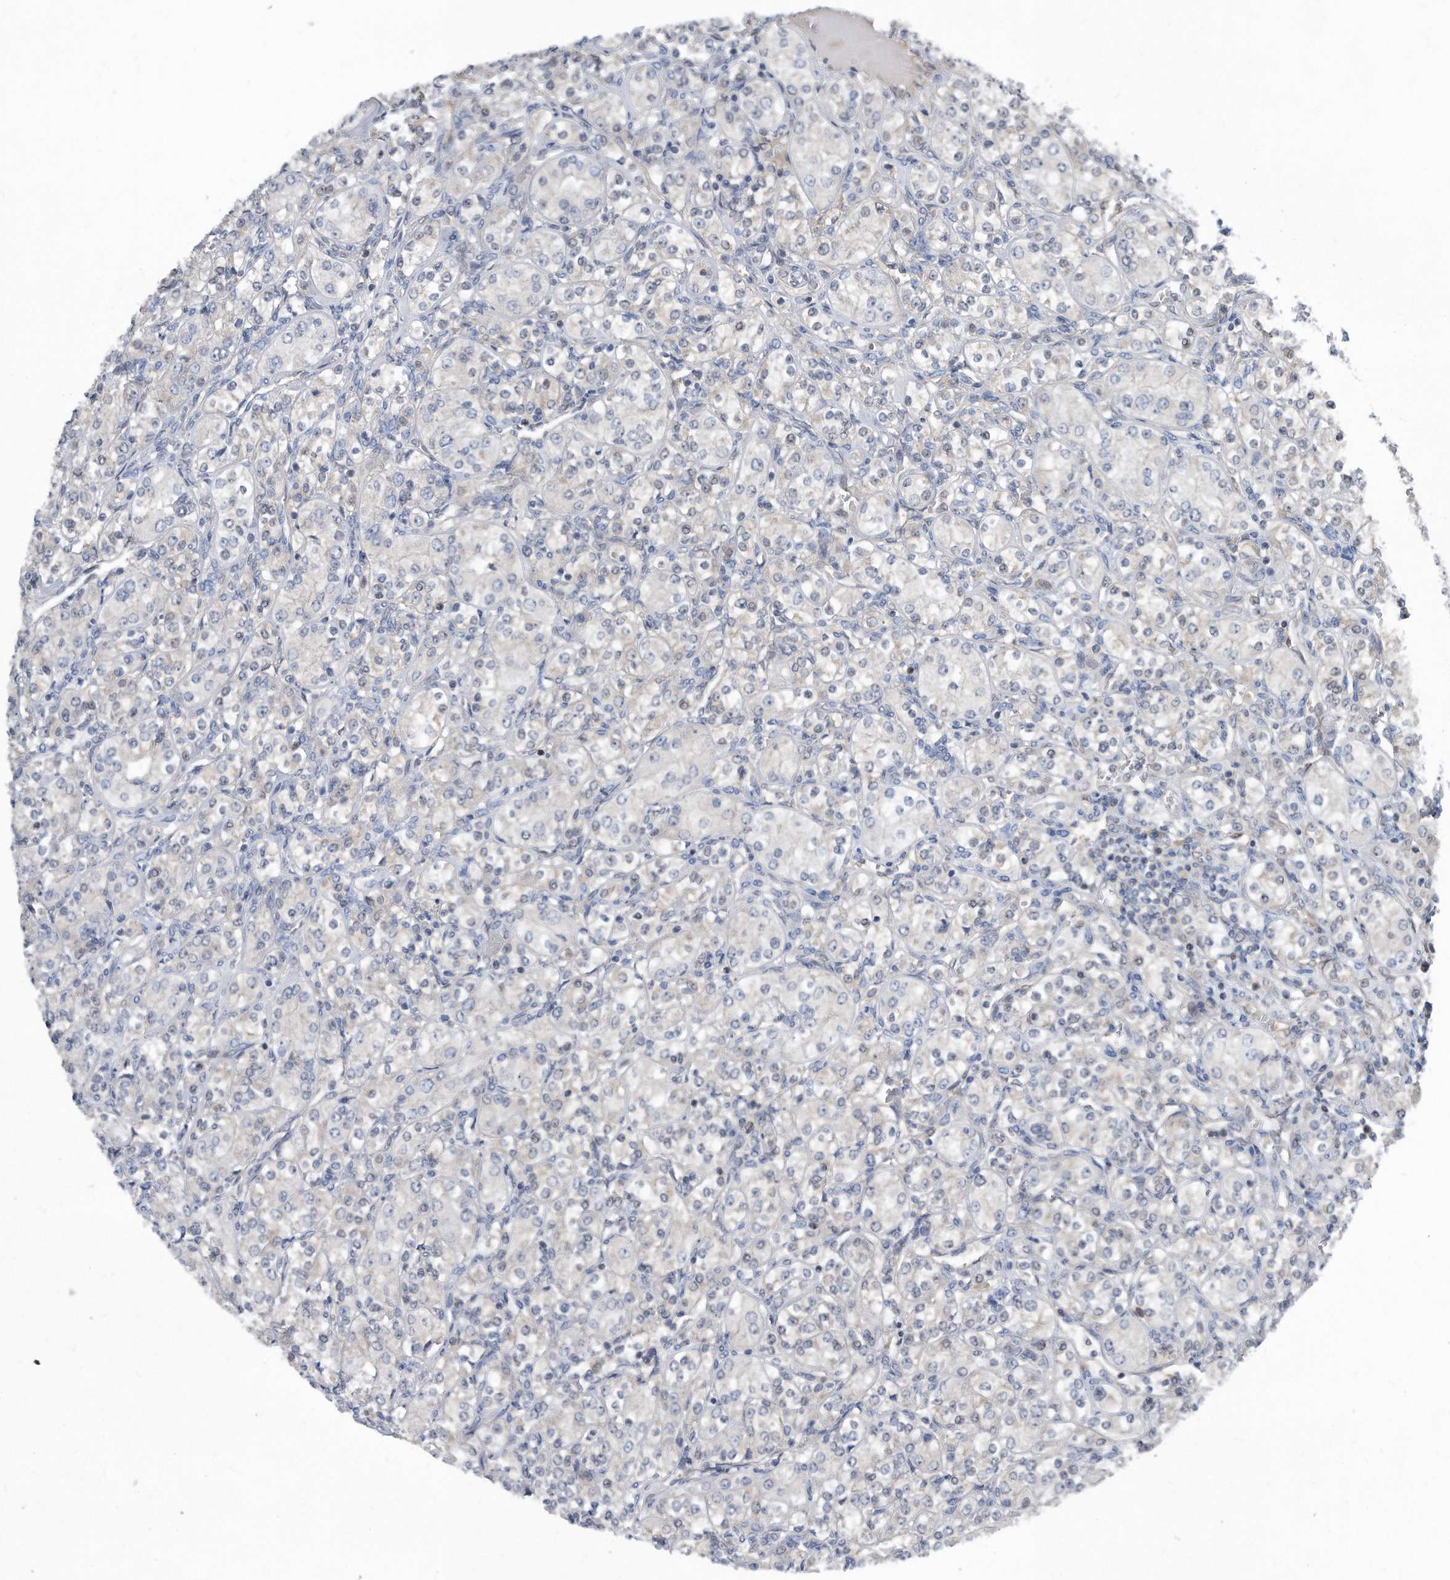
{"staining": {"intensity": "negative", "quantity": "none", "location": "none"}, "tissue": "renal cancer", "cell_type": "Tumor cells", "image_type": "cancer", "snomed": [{"axis": "morphology", "description": "Adenocarcinoma, NOS"}, {"axis": "topography", "description": "Kidney"}], "caption": "Renal cancer was stained to show a protein in brown. There is no significant staining in tumor cells. (Brightfield microscopy of DAB IHC at high magnification).", "gene": "MAP2K6", "patient": {"sex": "male", "age": 77}}